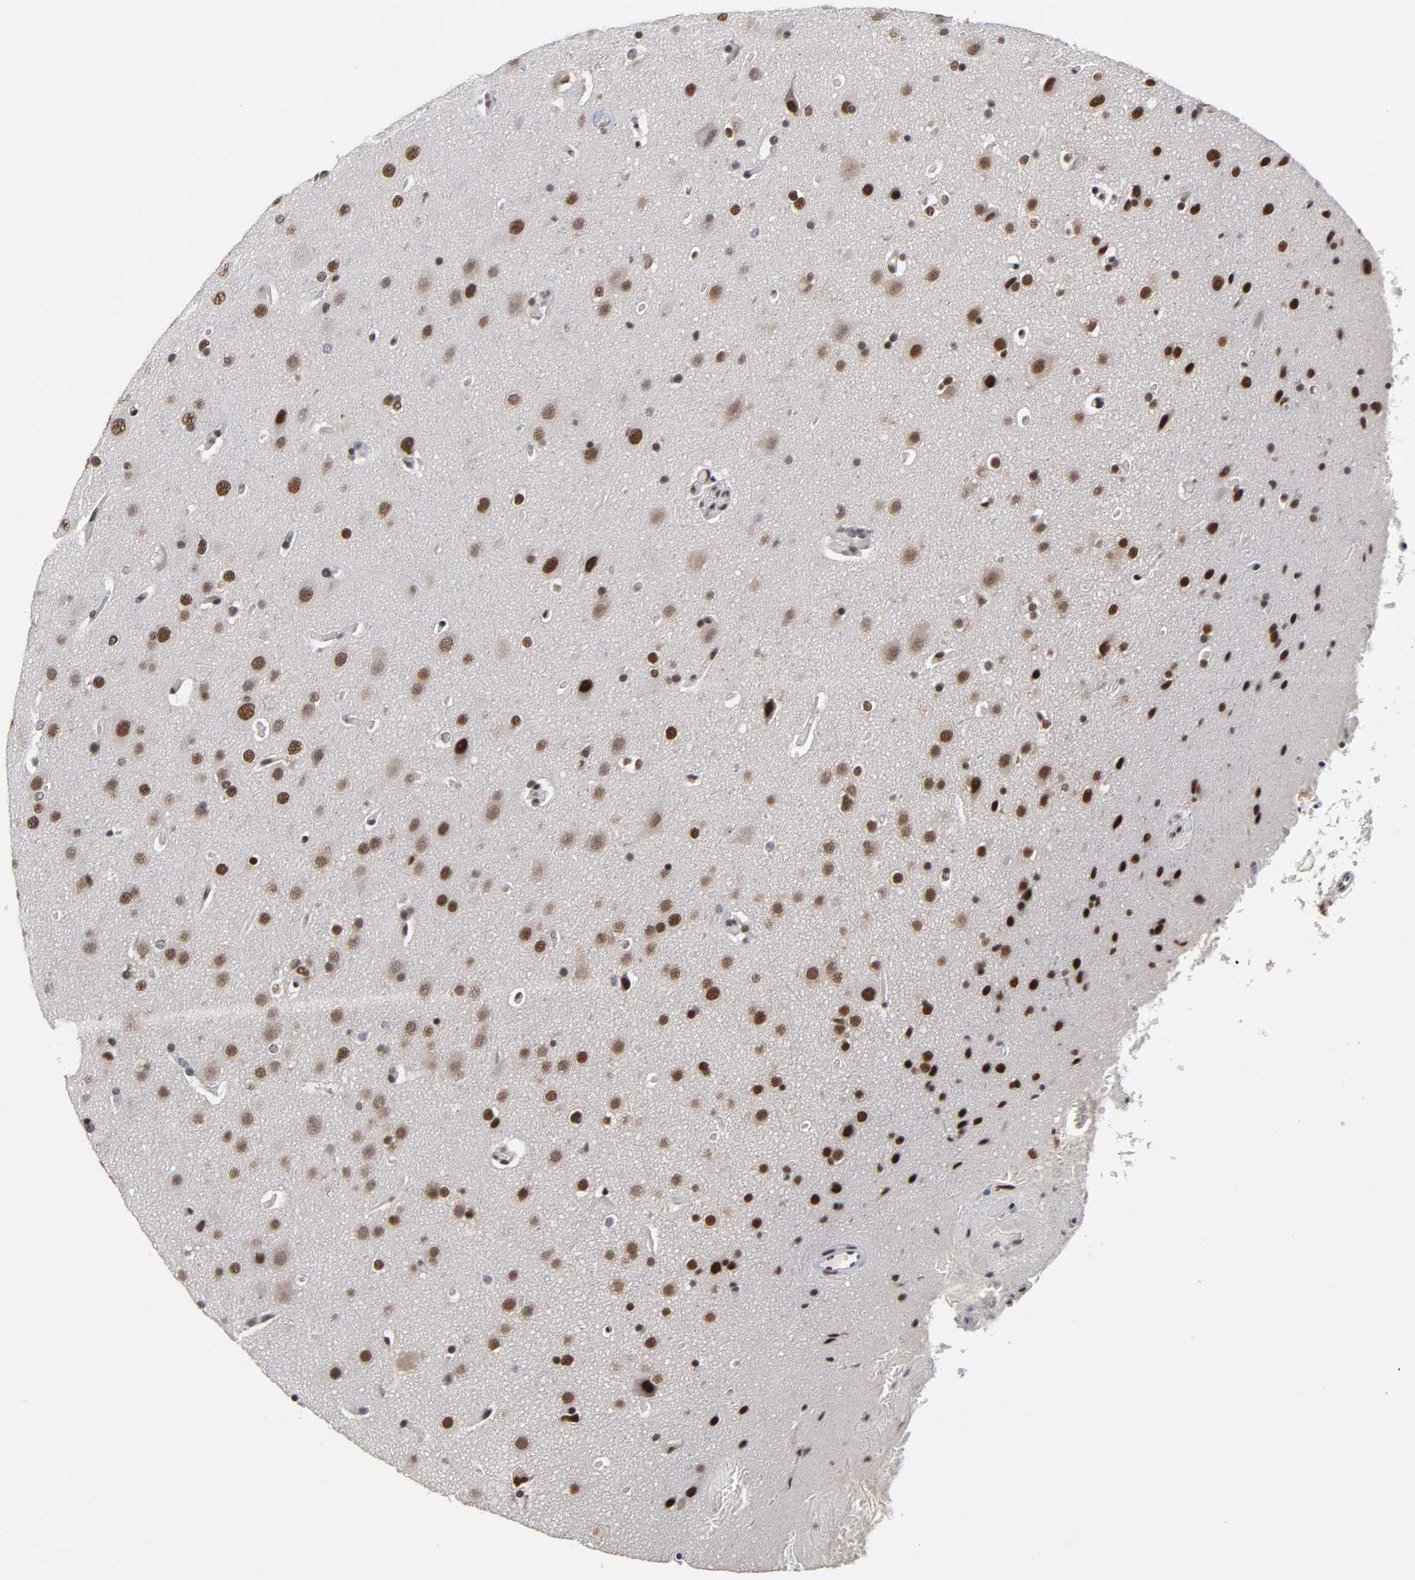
{"staining": {"intensity": "strong", "quantity": ">75%", "location": "nuclear"}, "tissue": "glioma", "cell_type": "Tumor cells", "image_type": "cancer", "snomed": [{"axis": "morphology", "description": "Glioma, malignant, Low grade"}, {"axis": "topography", "description": "Cerebral cortex"}], "caption": "This histopathology image demonstrates immunohistochemistry staining of glioma, with high strong nuclear staining in approximately >75% of tumor cells.", "gene": "TRIM33", "patient": {"sex": "female", "age": 47}}